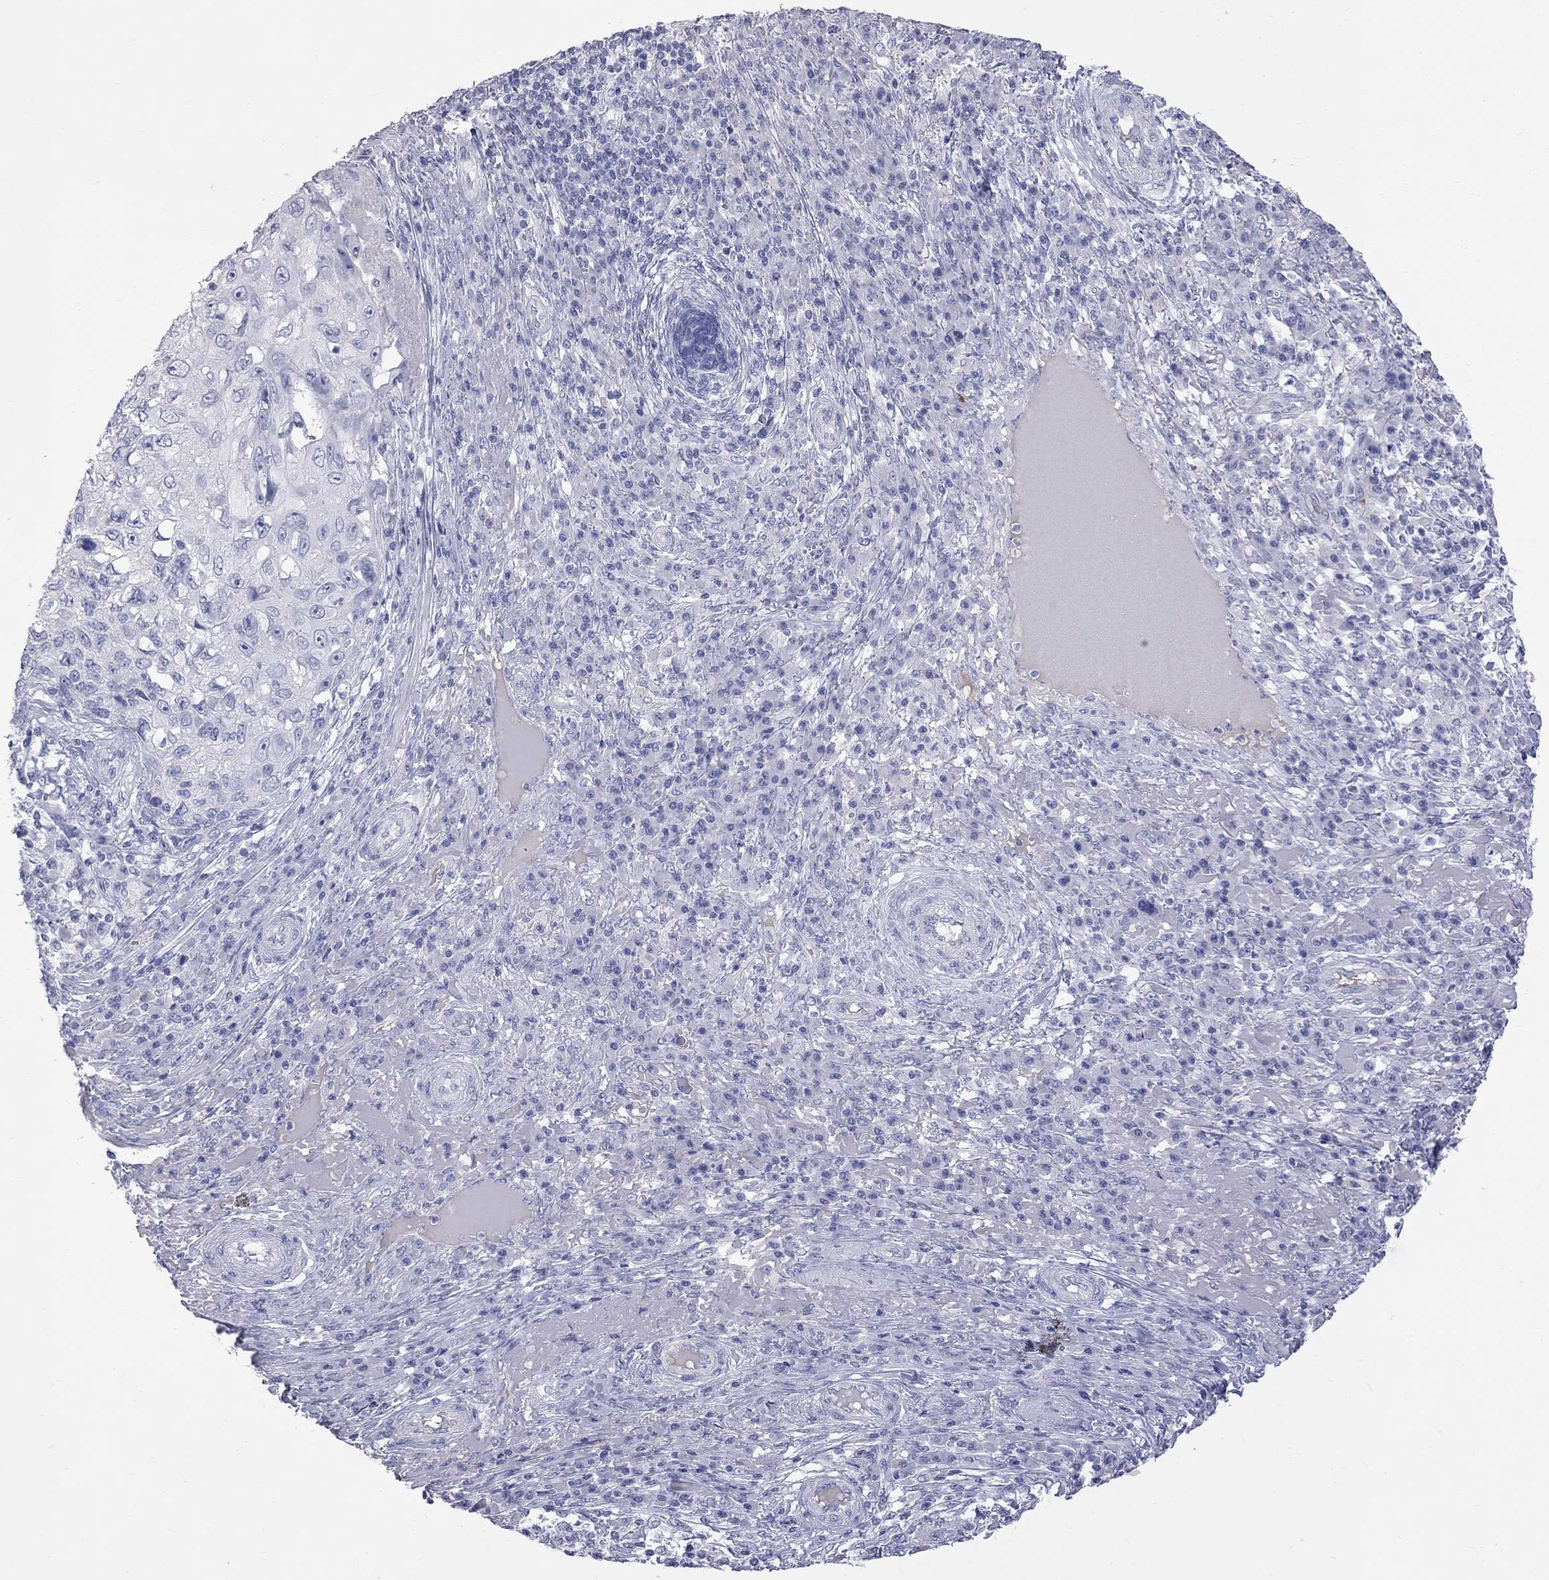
{"staining": {"intensity": "negative", "quantity": "none", "location": "none"}, "tissue": "skin cancer", "cell_type": "Tumor cells", "image_type": "cancer", "snomed": [{"axis": "morphology", "description": "Squamous cell carcinoma, NOS"}, {"axis": "topography", "description": "Skin"}], "caption": "DAB (3,3'-diaminobenzidine) immunohistochemical staining of human skin cancer shows no significant positivity in tumor cells. The staining was performed using DAB to visualize the protein expression in brown, while the nuclei were stained in blue with hematoxylin (Magnification: 20x).", "gene": "KCND2", "patient": {"sex": "male", "age": 92}}